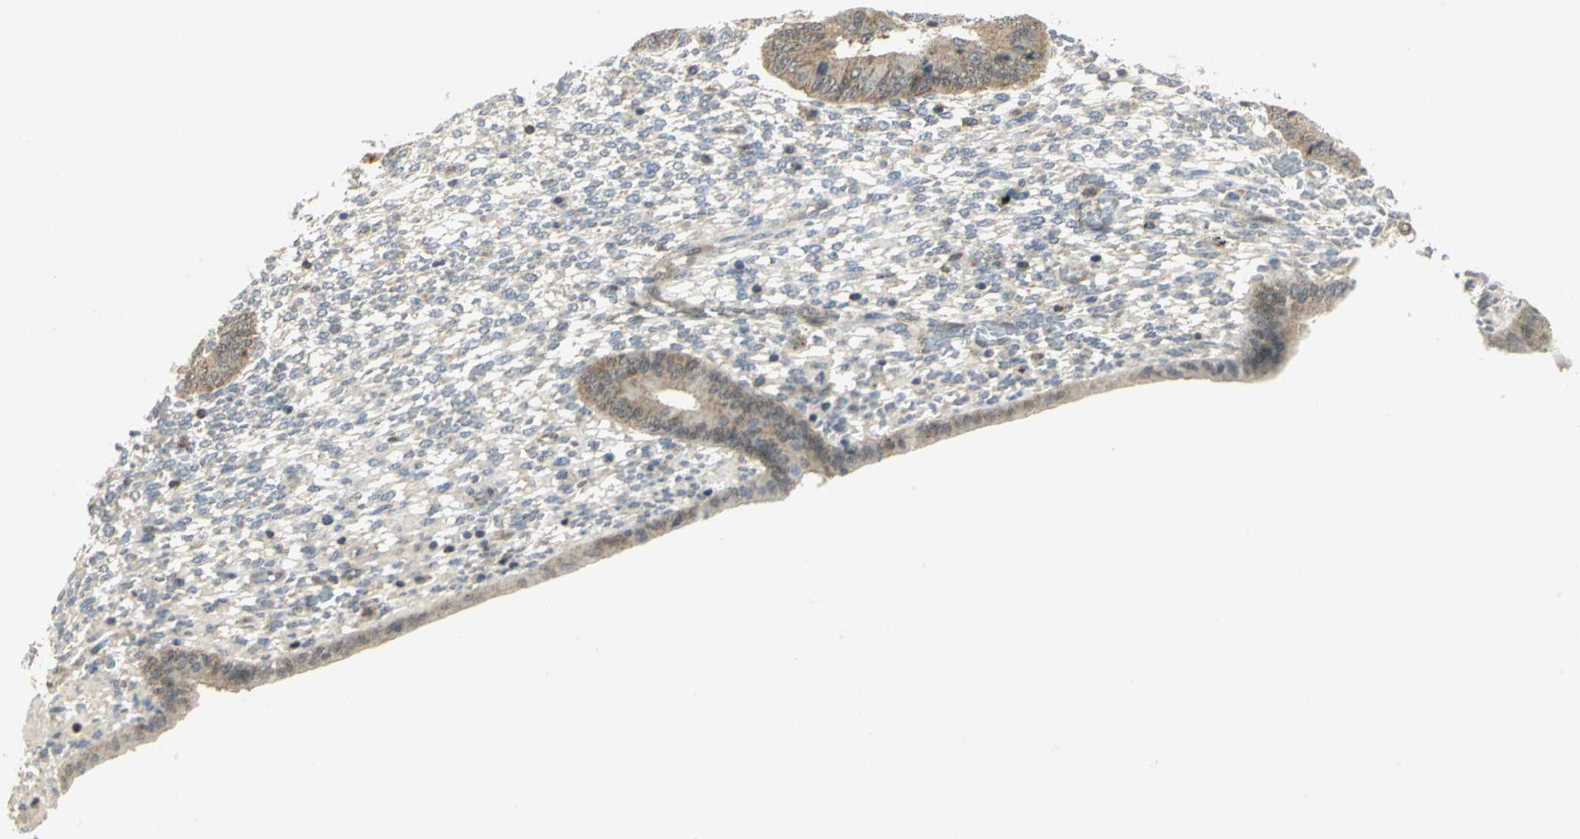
{"staining": {"intensity": "negative", "quantity": "none", "location": "none"}, "tissue": "endometrium", "cell_type": "Cells in endometrial stroma", "image_type": "normal", "snomed": [{"axis": "morphology", "description": "Normal tissue, NOS"}, {"axis": "topography", "description": "Endometrium"}], "caption": "Immunohistochemistry (IHC) of benign endometrium exhibits no staining in cells in endometrial stroma. The staining was performed using DAB to visualize the protein expression in brown, while the nuclei were stained in blue with hematoxylin (Magnification: 20x).", "gene": "PPIA", "patient": {"sex": "female", "age": 42}}